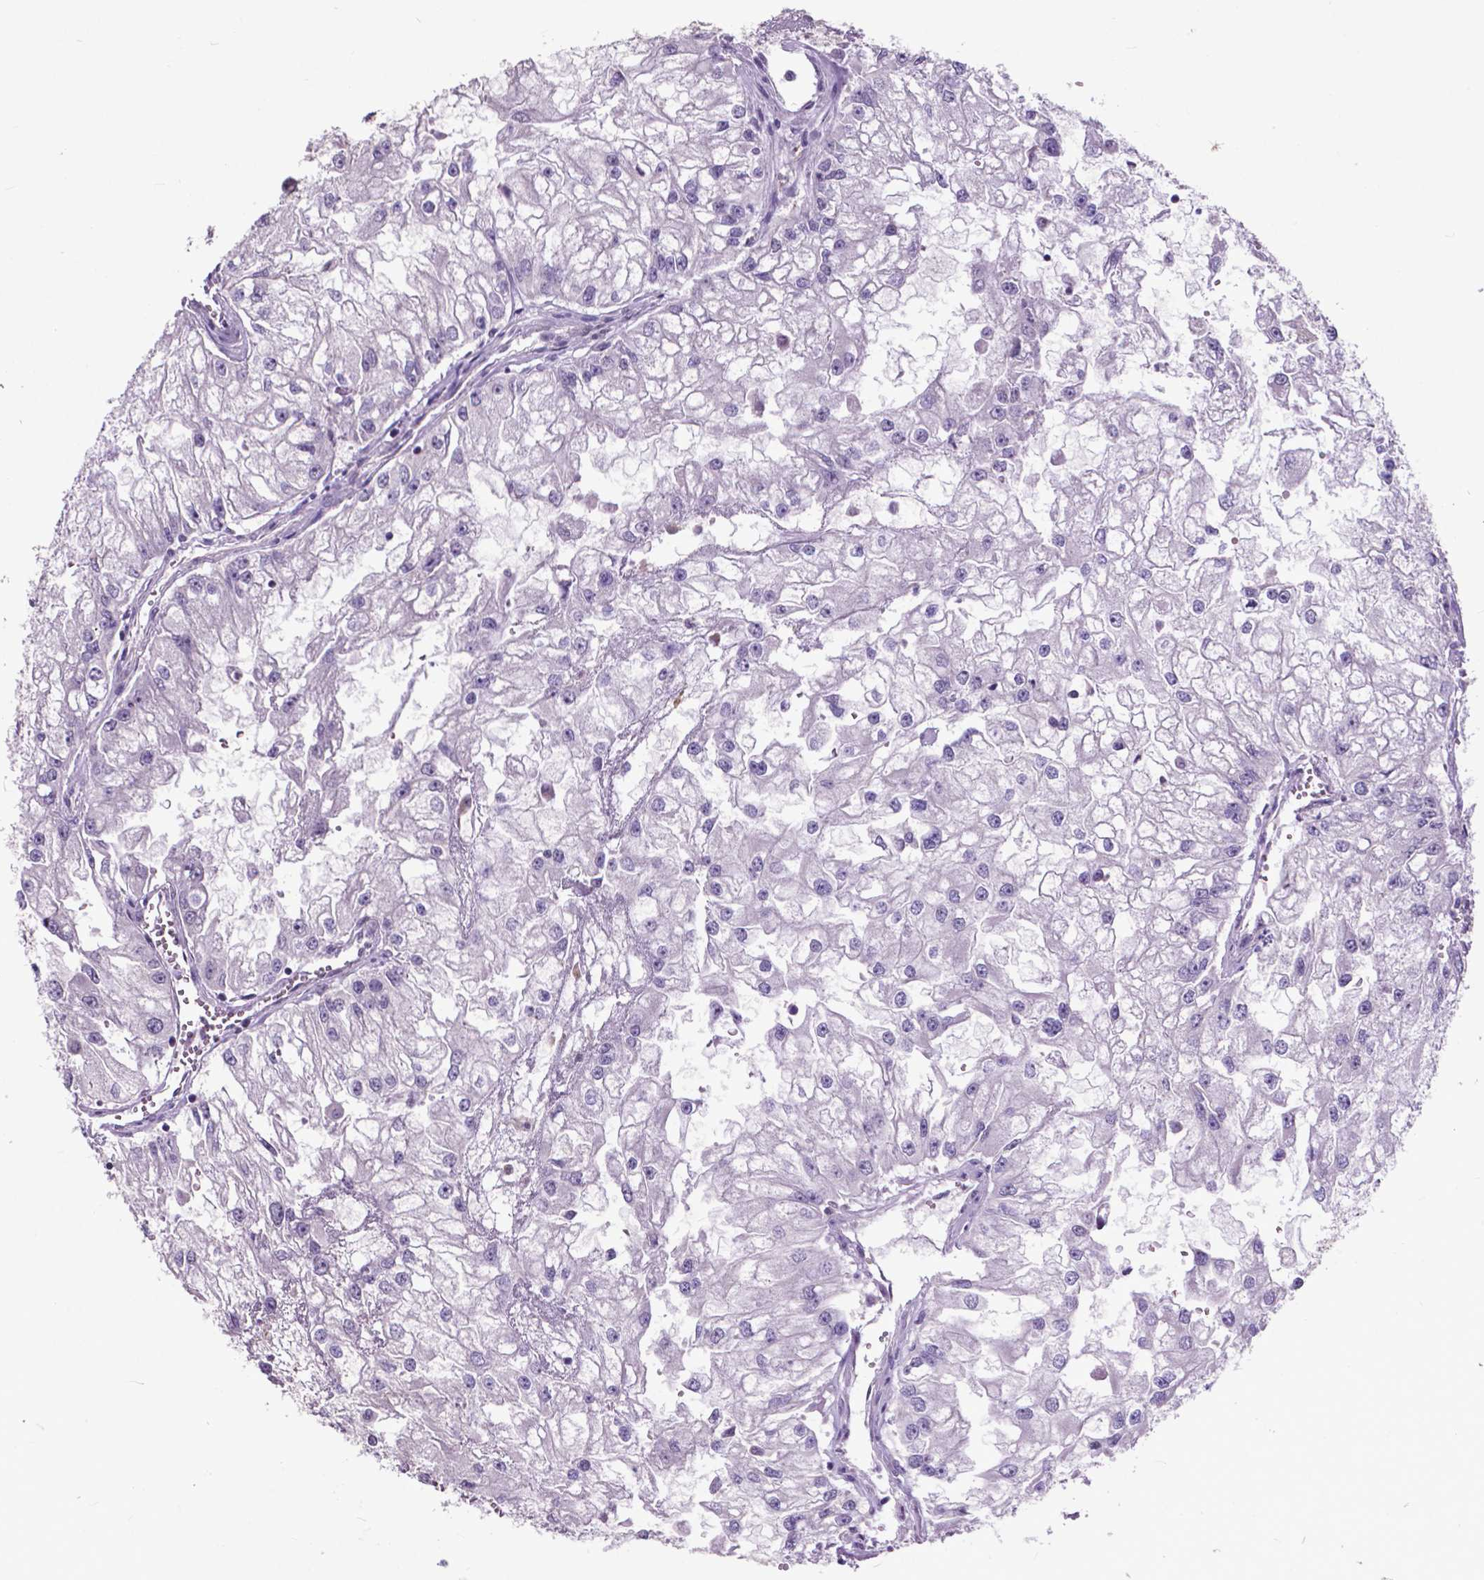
{"staining": {"intensity": "negative", "quantity": "none", "location": "none"}, "tissue": "renal cancer", "cell_type": "Tumor cells", "image_type": "cancer", "snomed": [{"axis": "morphology", "description": "Adenocarcinoma, NOS"}, {"axis": "topography", "description": "Kidney"}], "caption": "There is no significant staining in tumor cells of renal adenocarcinoma. (Stains: DAB (3,3'-diaminobenzidine) IHC with hematoxylin counter stain, Microscopy: brightfield microscopy at high magnification).", "gene": "FAF1", "patient": {"sex": "male", "age": 59}}